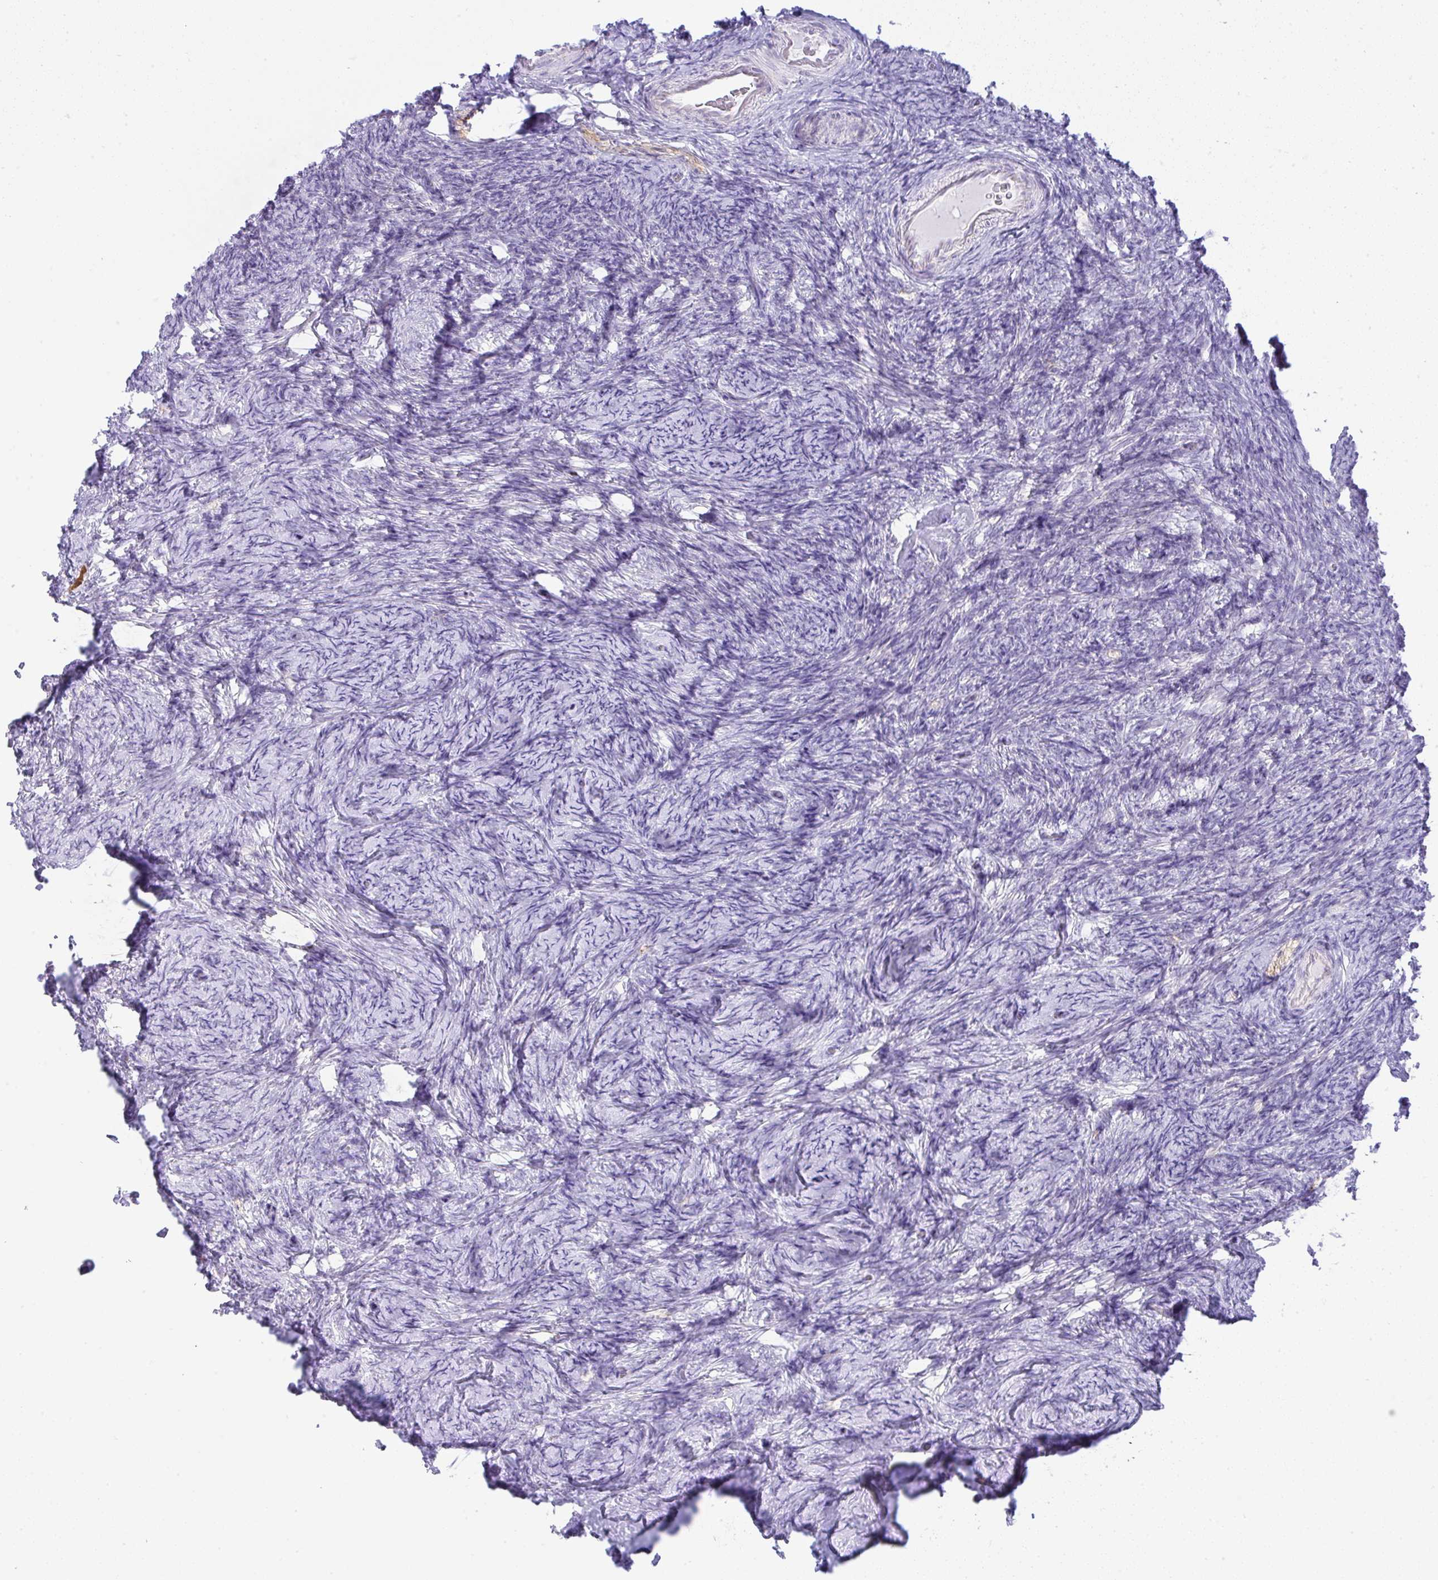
{"staining": {"intensity": "negative", "quantity": "none", "location": "none"}, "tissue": "ovary", "cell_type": "Ovarian stroma cells", "image_type": "normal", "snomed": [{"axis": "morphology", "description": "Normal tissue, NOS"}, {"axis": "topography", "description": "Ovary"}], "caption": "Histopathology image shows no protein expression in ovarian stroma cells of normal ovary.", "gene": "FAM177A1", "patient": {"sex": "female", "age": 34}}